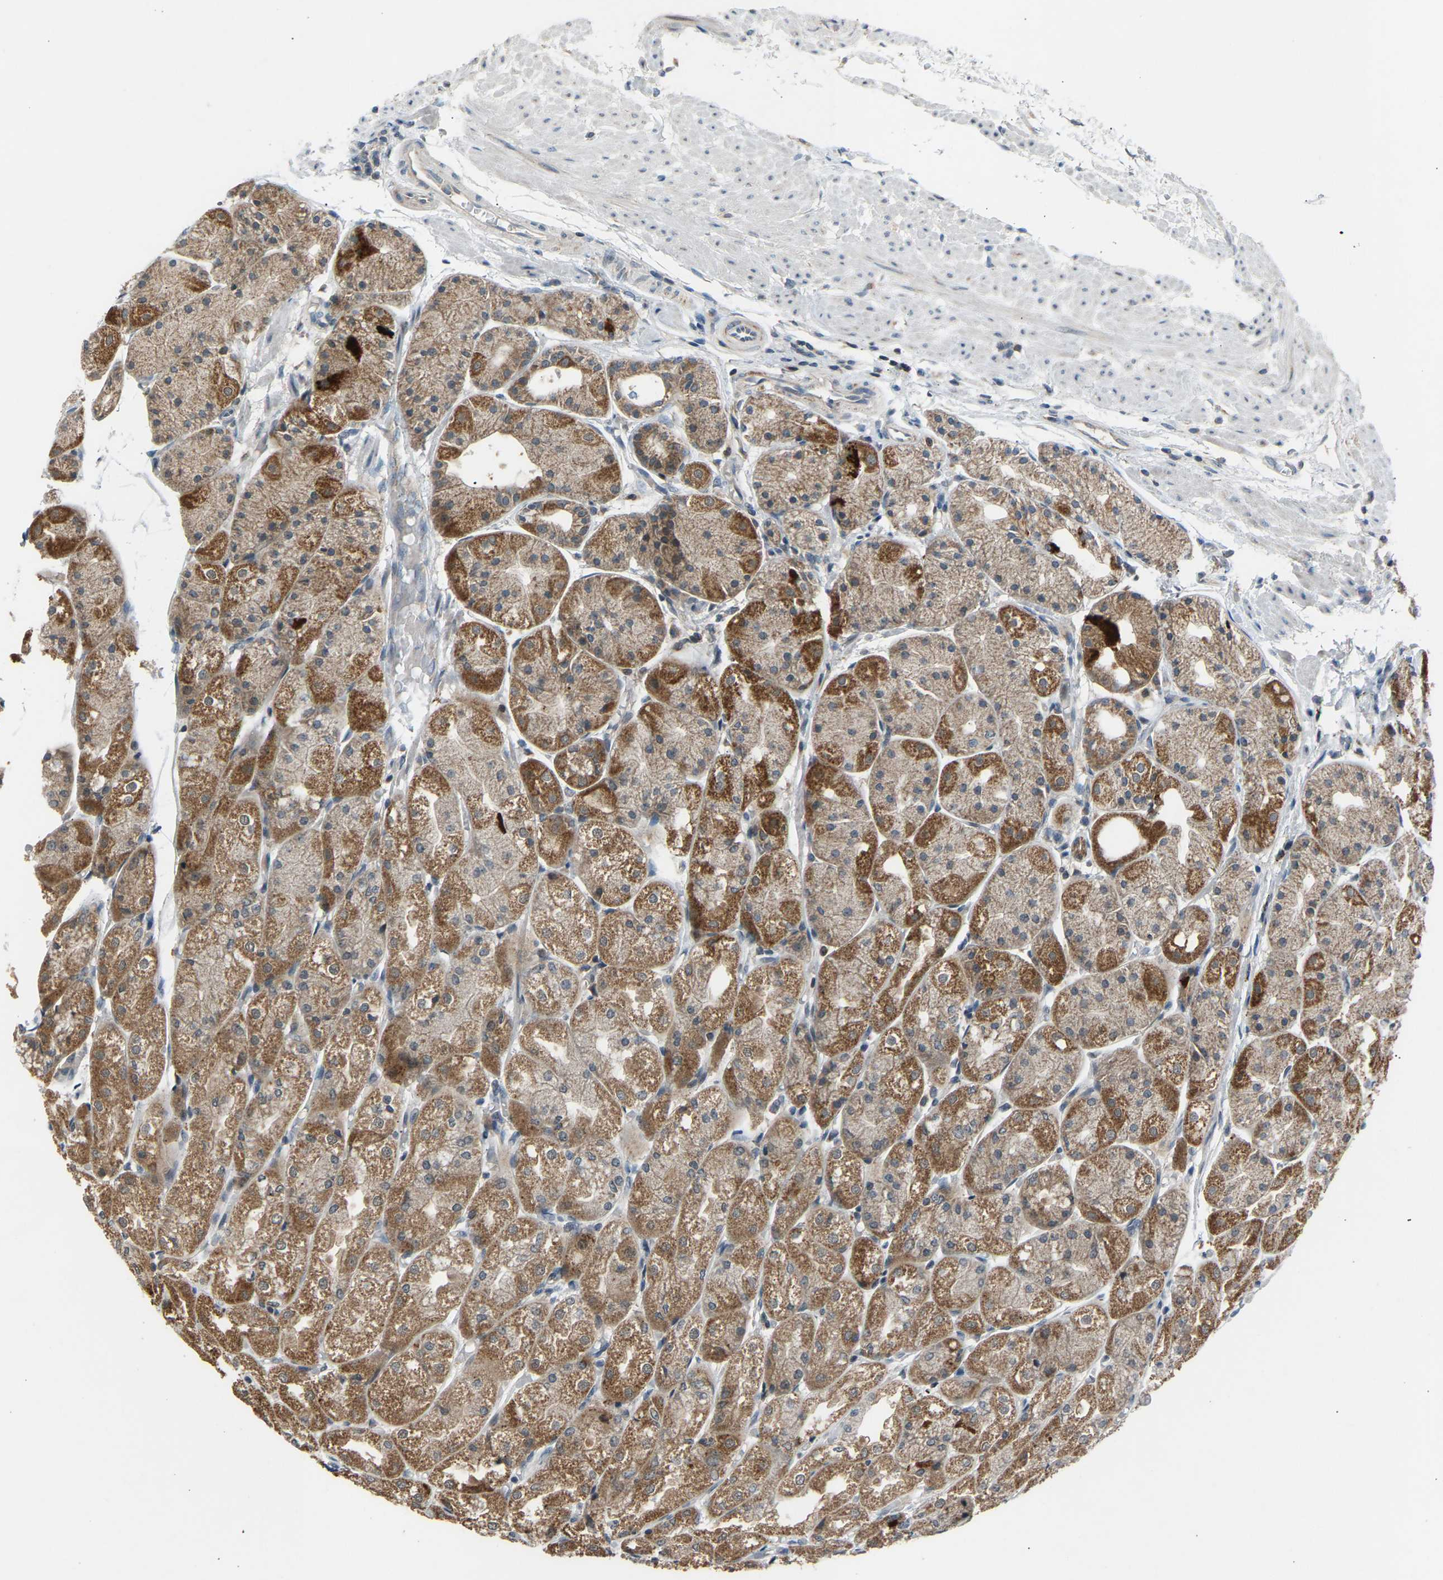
{"staining": {"intensity": "strong", "quantity": "<25%", "location": "cytoplasmic/membranous"}, "tissue": "stomach", "cell_type": "Glandular cells", "image_type": "normal", "snomed": [{"axis": "morphology", "description": "Normal tissue, NOS"}, {"axis": "topography", "description": "Stomach, upper"}], "caption": "The micrograph reveals staining of benign stomach, revealing strong cytoplasmic/membranous protein positivity (brown color) within glandular cells.", "gene": "SLIRP", "patient": {"sex": "male", "age": 72}}